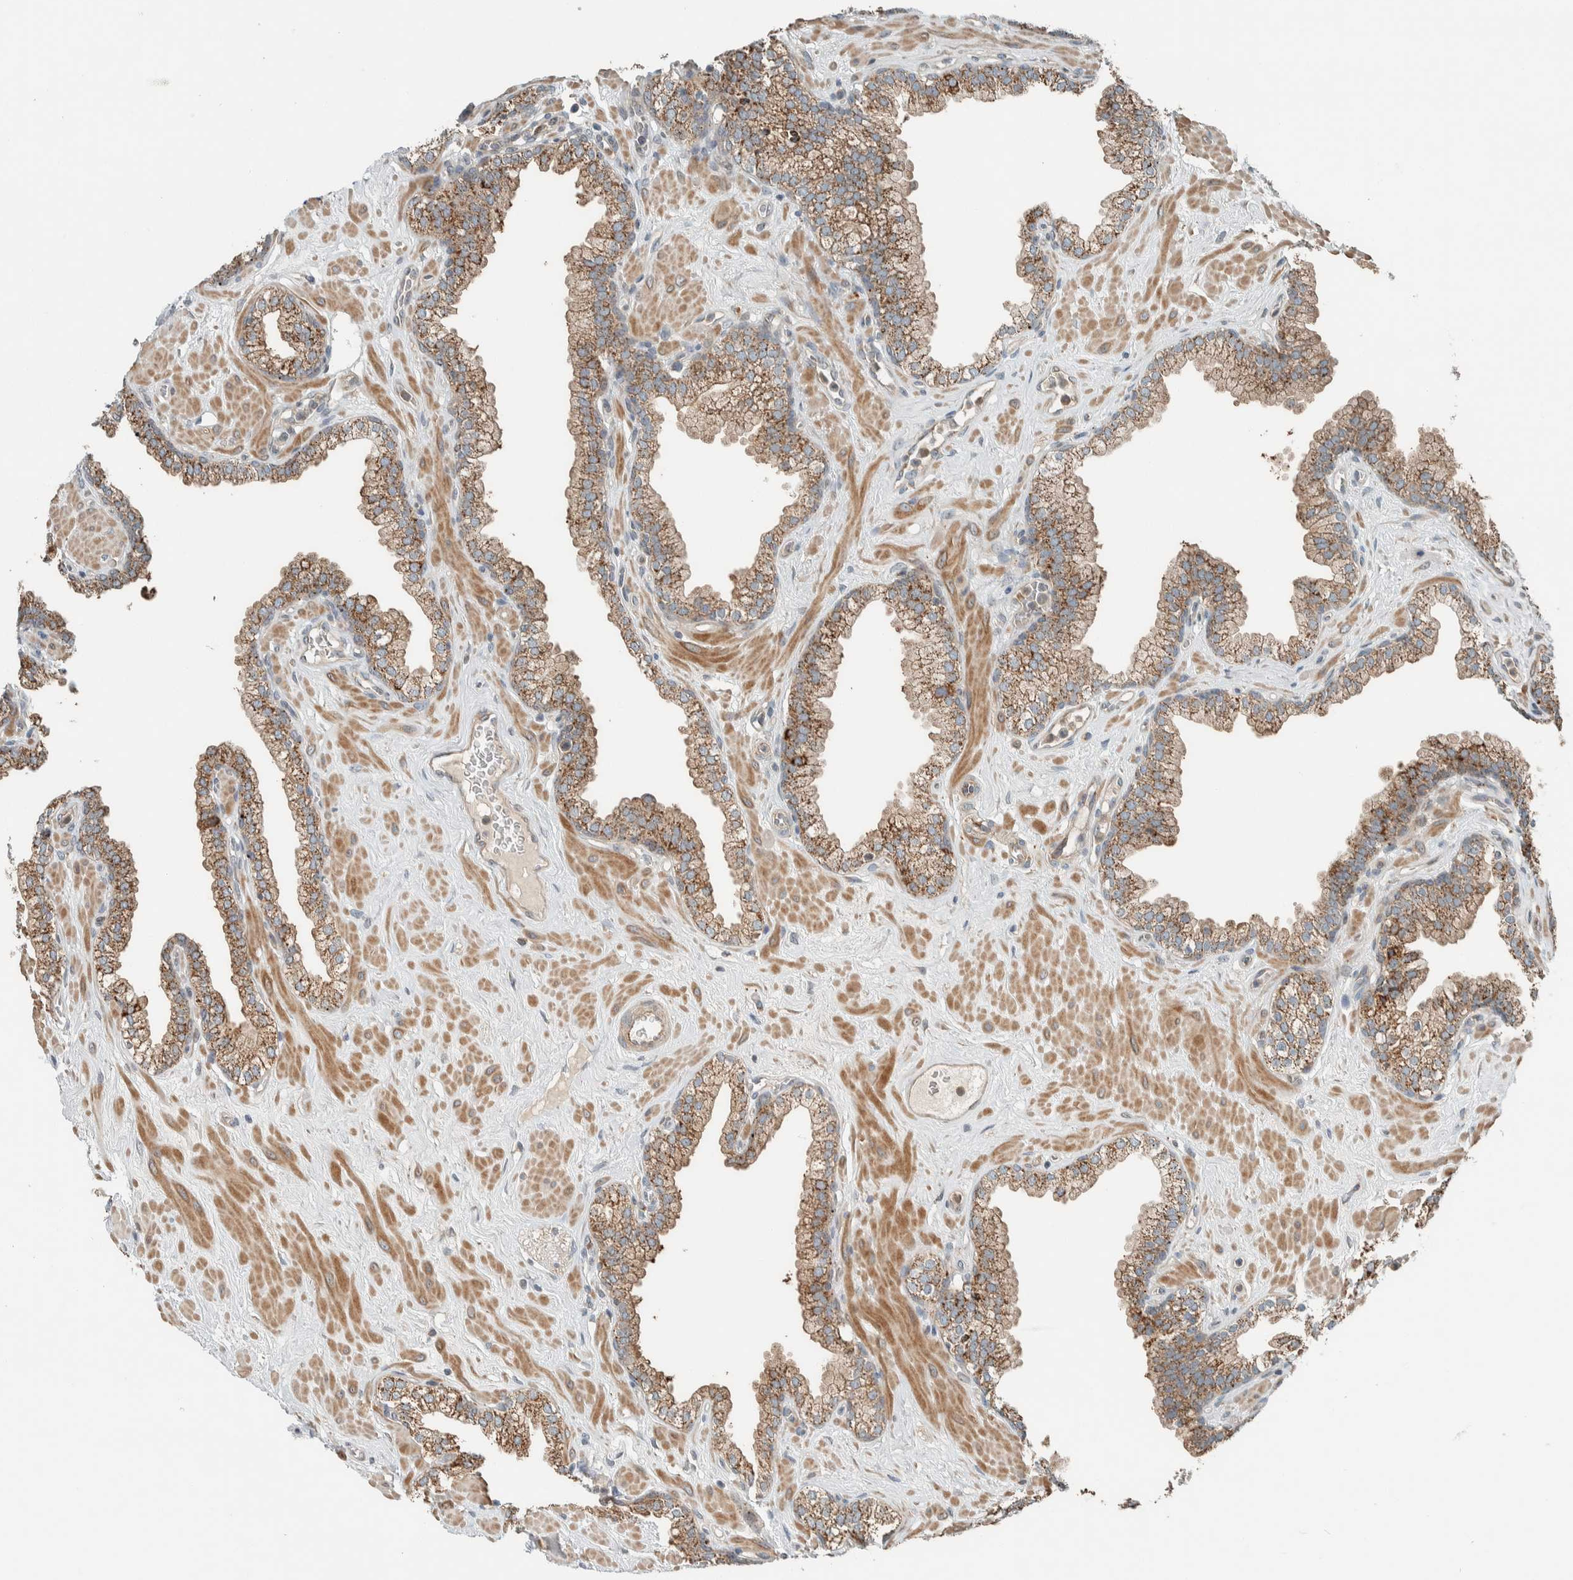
{"staining": {"intensity": "moderate", "quantity": ">75%", "location": "cytoplasmic/membranous"}, "tissue": "prostate", "cell_type": "Glandular cells", "image_type": "normal", "snomed": [{"axis": "morphology", "description": "Normal tissue, NOS"}, {"axis": "morphology", "description": "Urothelial carcinoma, Low grade"}, {"axis": "topography", "description": "Urinary bladder"}, {"axis": "topography", "description": "Prostate"}], "caption": "Immunohistochemistry (IHC) of unremarkable prostate reveals medium levels of moderate cytoplasmic/membranous staining in approximately >75% of glandular cells.", "gene": "SLFN12L", "patient": {"sex": "male", "age": 60}}